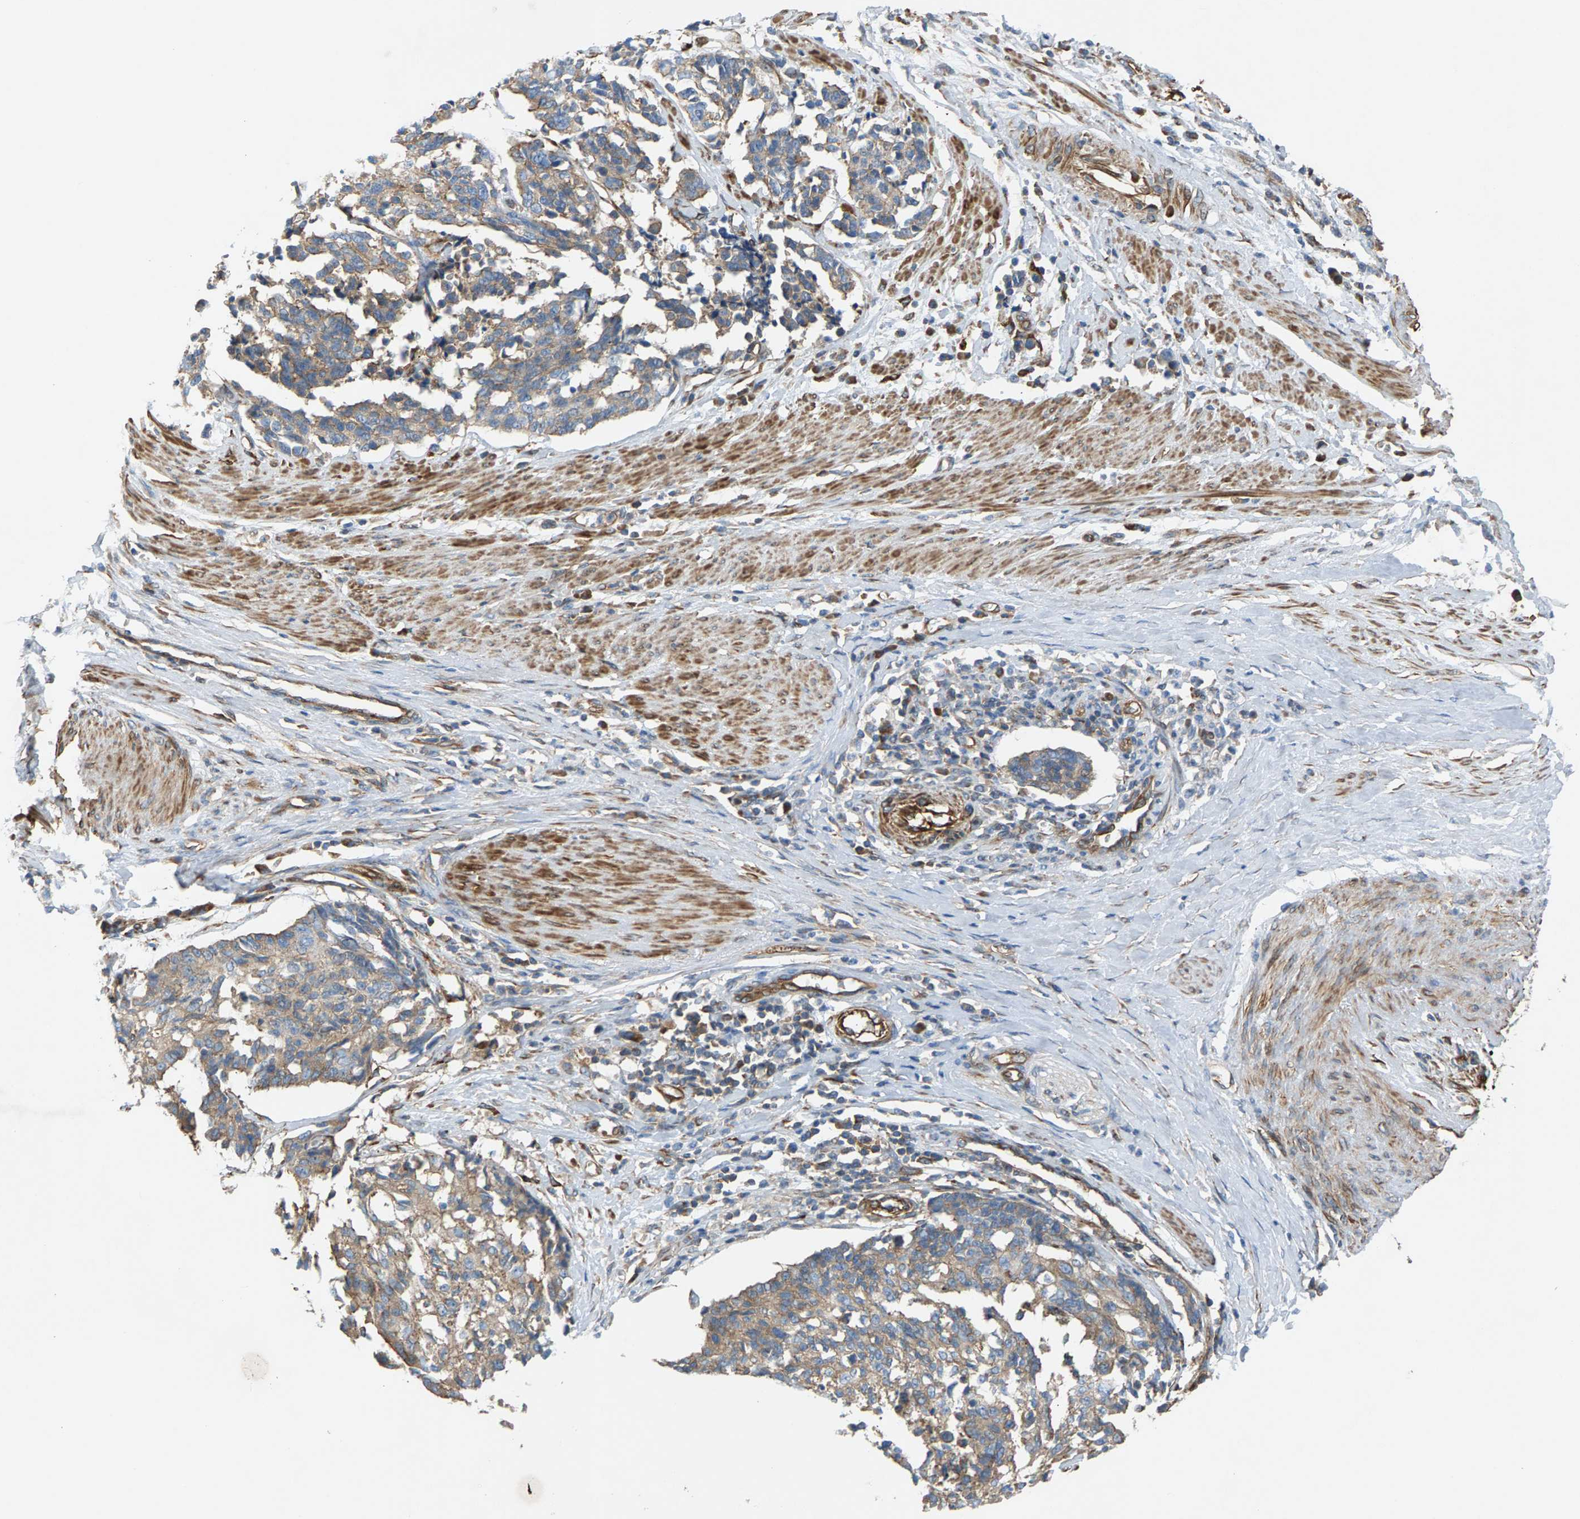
{"staining": {"intensity": "weak", "quantity": ">75%", "location": "cytoplasmic/membranous"}, "tissue": "cervical cancer", "cell_type": "Tumor cells", "image_type": "cancer", "snomed": [{"axis": "morphology", "description": "Normal tissue, NOS"}, {"axis": "morphology", "description": "Squamous cell carcinoma, NOS"}, {"axis": "topography", "description": "Cervix"}], "caption": "This image demonstrates IHC staining of human squamous cell carcinoma (cervical), with low weak cytoplasmic/membranous positivity in approximately >75% of tumor cells.", "gene": "PDCL", "patient": {"sex": "female", "age": 35}}